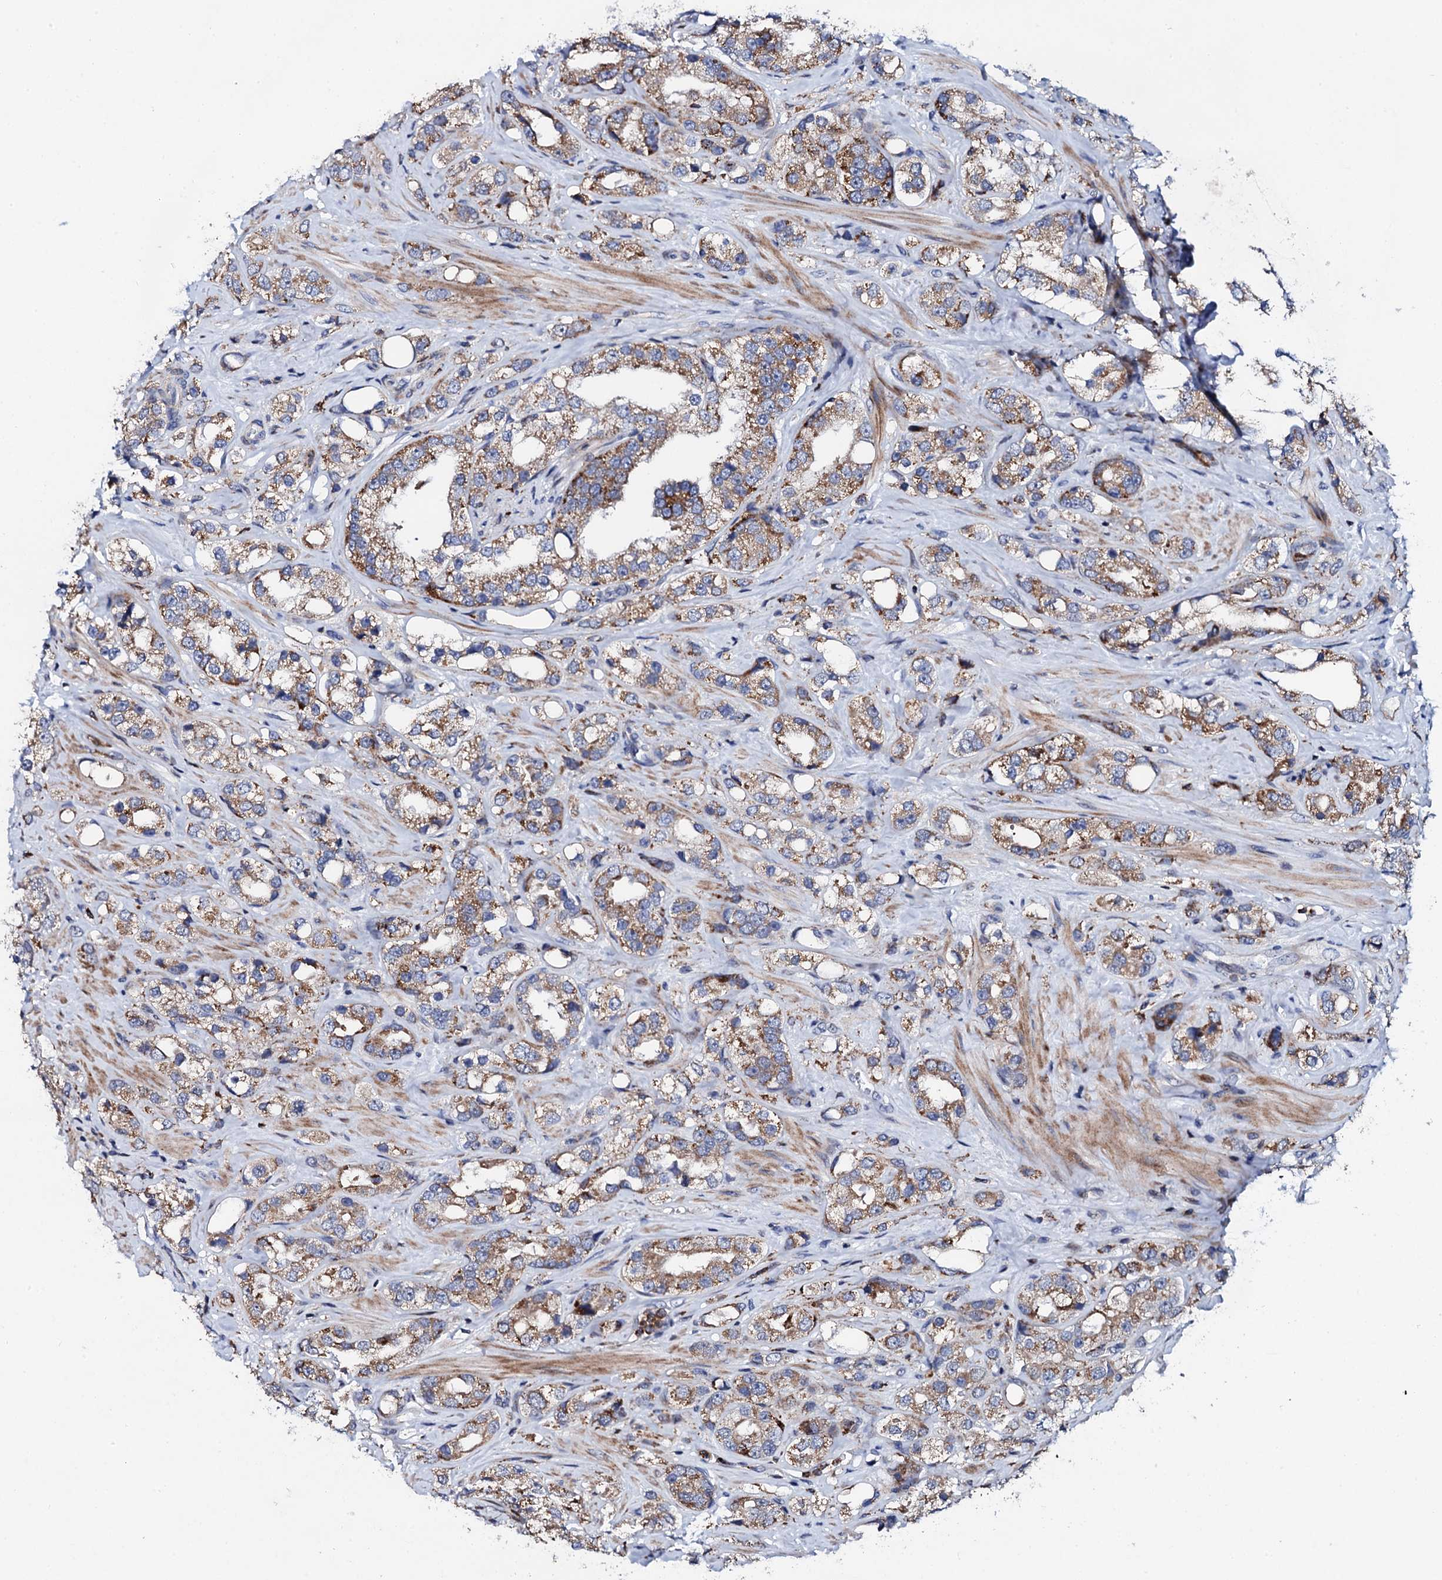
{"staining": {"intensity": "moderate", "quantity": ">75%", "location": "cytoplasmic/membranous"}, "tissue": "prostate cancer", "cell_type": "Tumor cells", "image_type": "cancer", "snomed": [{"axis": "morphology", "description": "Adenocarcinoma, NOS"}, {"axis": "topography", "description": "Prostate"}], "caption": "IHC of adenocarcinoma (prostate) reveals medium levels of moderate cytoplasmic/membranous staining in about >75% of tumor cells.", "gene": "TCIRG1", "patient": {"sex": "male", "age": 79}}